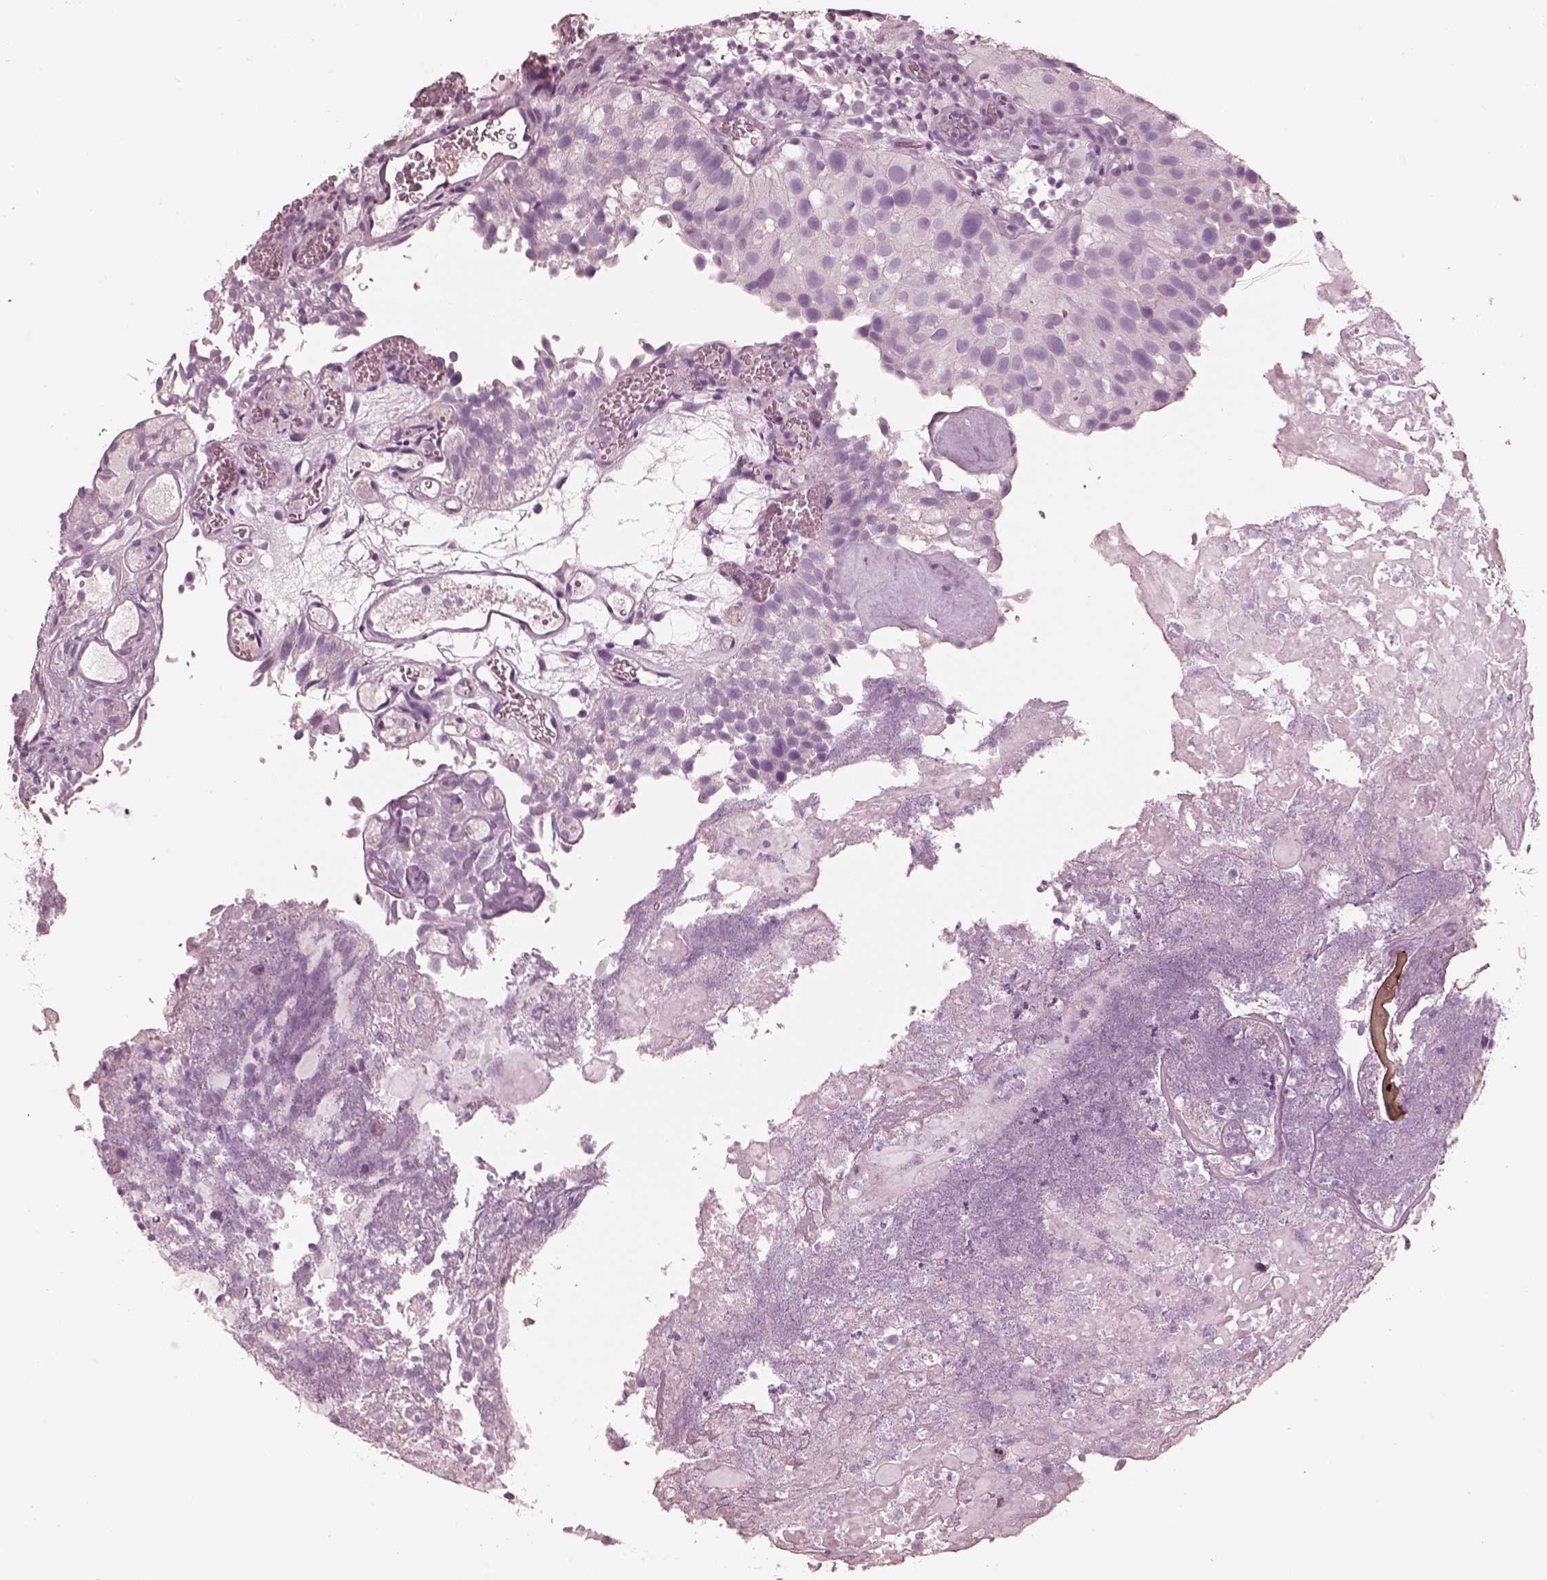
{"staining": {"intensity": "negative", "quantity": "none", "location": "none"}, "tissue": "urothelial cancer", "cell_type": "Tumor cells", "image_type": "cancer", "snomed": [{"axis": "morphology", "description": "Urothelial carcinoma, Low grade"}, {"axis": "topography", "description": "Urinary bladder"}], "caption": "A micrograph of human urothelial cancer is negative for staining in tumor cells.", "gene": "ZP4", "patient": {"sex": "female", "age": 87}}